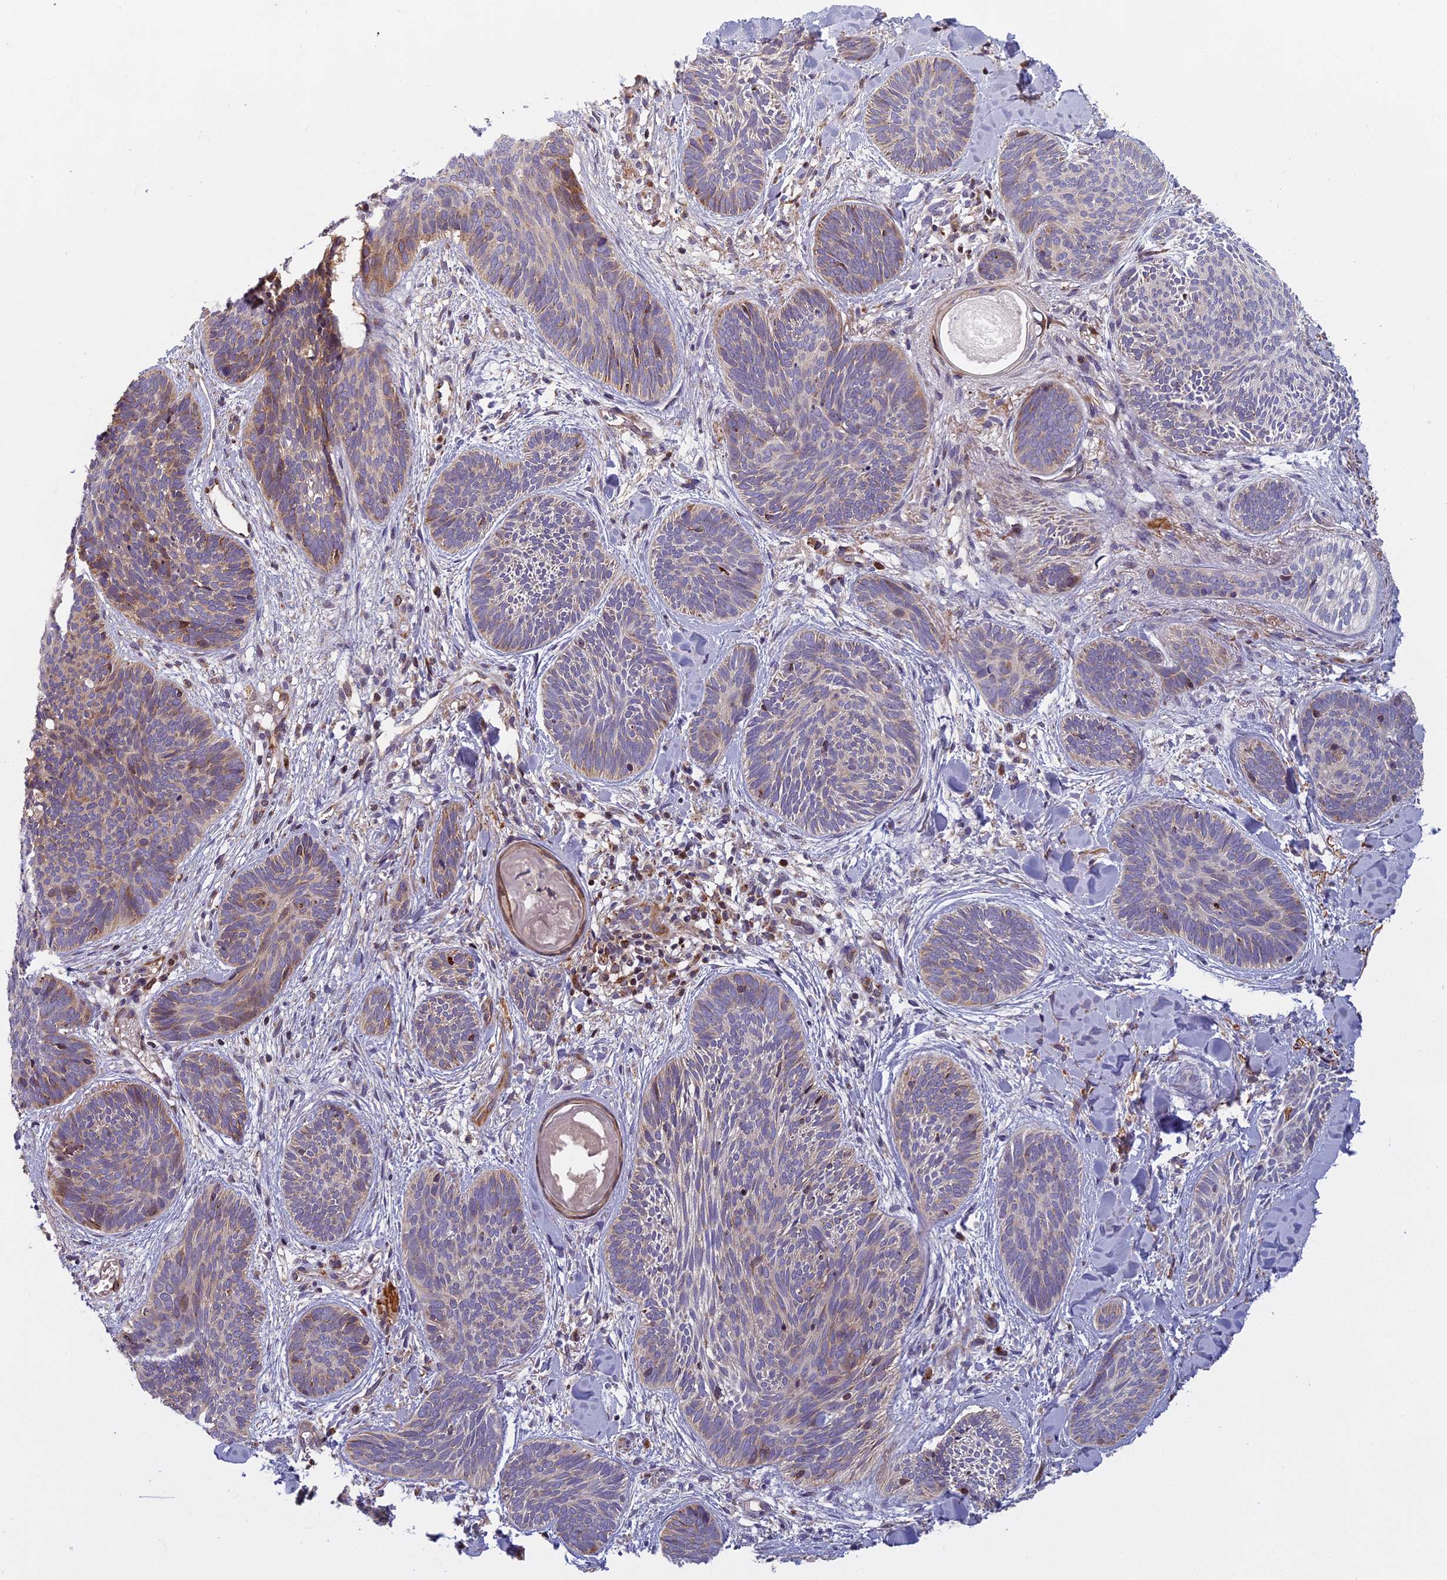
{"staining": {"intensity": "weak", "quantity": "<25%", "location": "cytoplasmic/membranous"}, "tissue": "skin cancer", "cell_type": "Tumor cells", "image_type": "cancer", "snomed": [{"axis": "morphology", "description": "Basal cell carcinoma"}, {"axis": "topography", "description": "Skin"}], "caption": "There is no significant positivity in tumor cells of skin cancer (basal cell carcinoma).", "gene": "EDAR", "patient": {"sex": "female", "age": 81}}